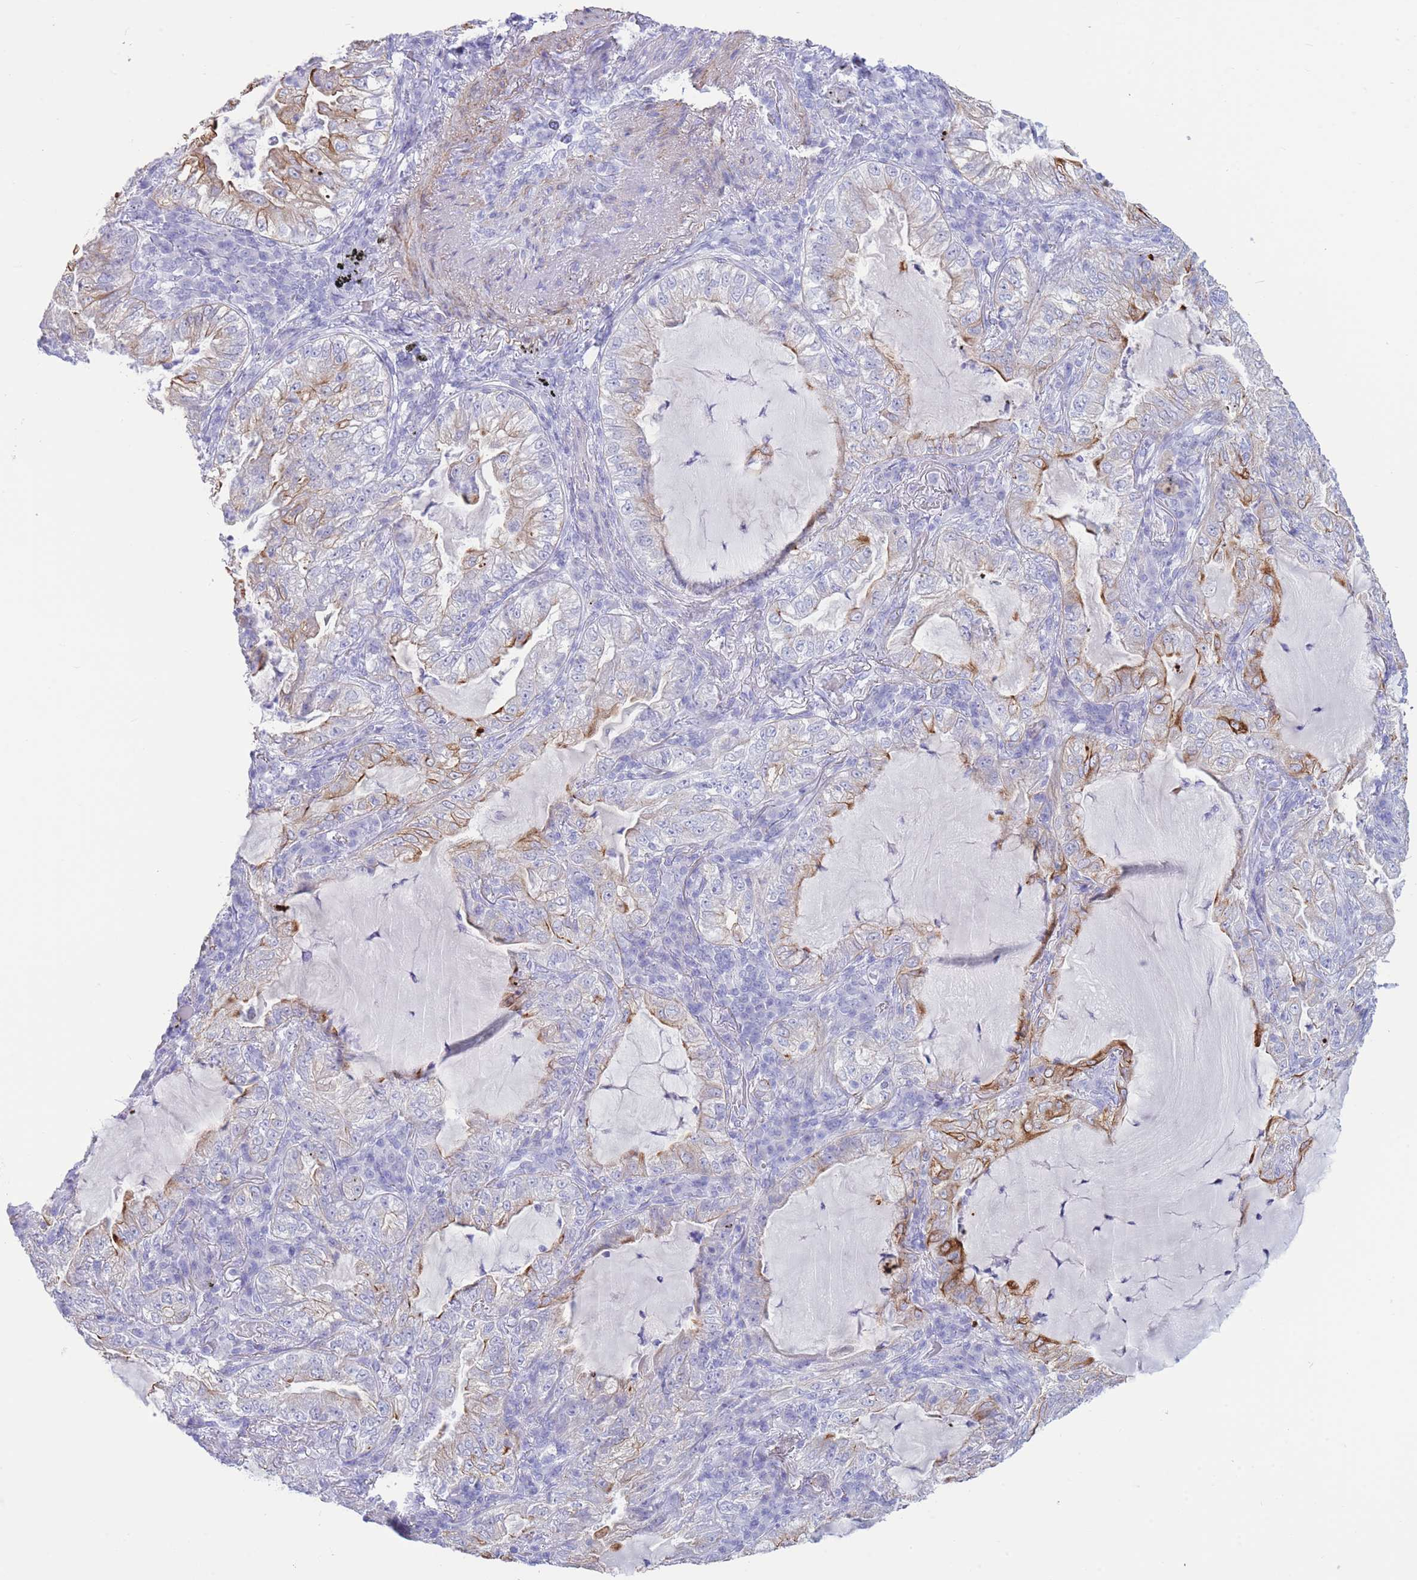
{"staining": {"intensity": "moderate", "quantity": "<25%", "location": "cytoplasmic/membranous"}, "tissue": "lung cancer", "cell_type": "Tumor cells", "image_type": "cancer", "snomed": [{"axis": "morphology", "description": "Adenocarcinoma, NOS"}, {"axis": "topography", "description": "Lung"}], "caption": "About <25% of tumor cells in human lung adenocarcinoma demonstrate moderate cytoplasmic/membranous protein staining as visualized by brown immunohistochemical staining.", "gene": "VWA8", "patient": {"sex": "female", "age": 73}}